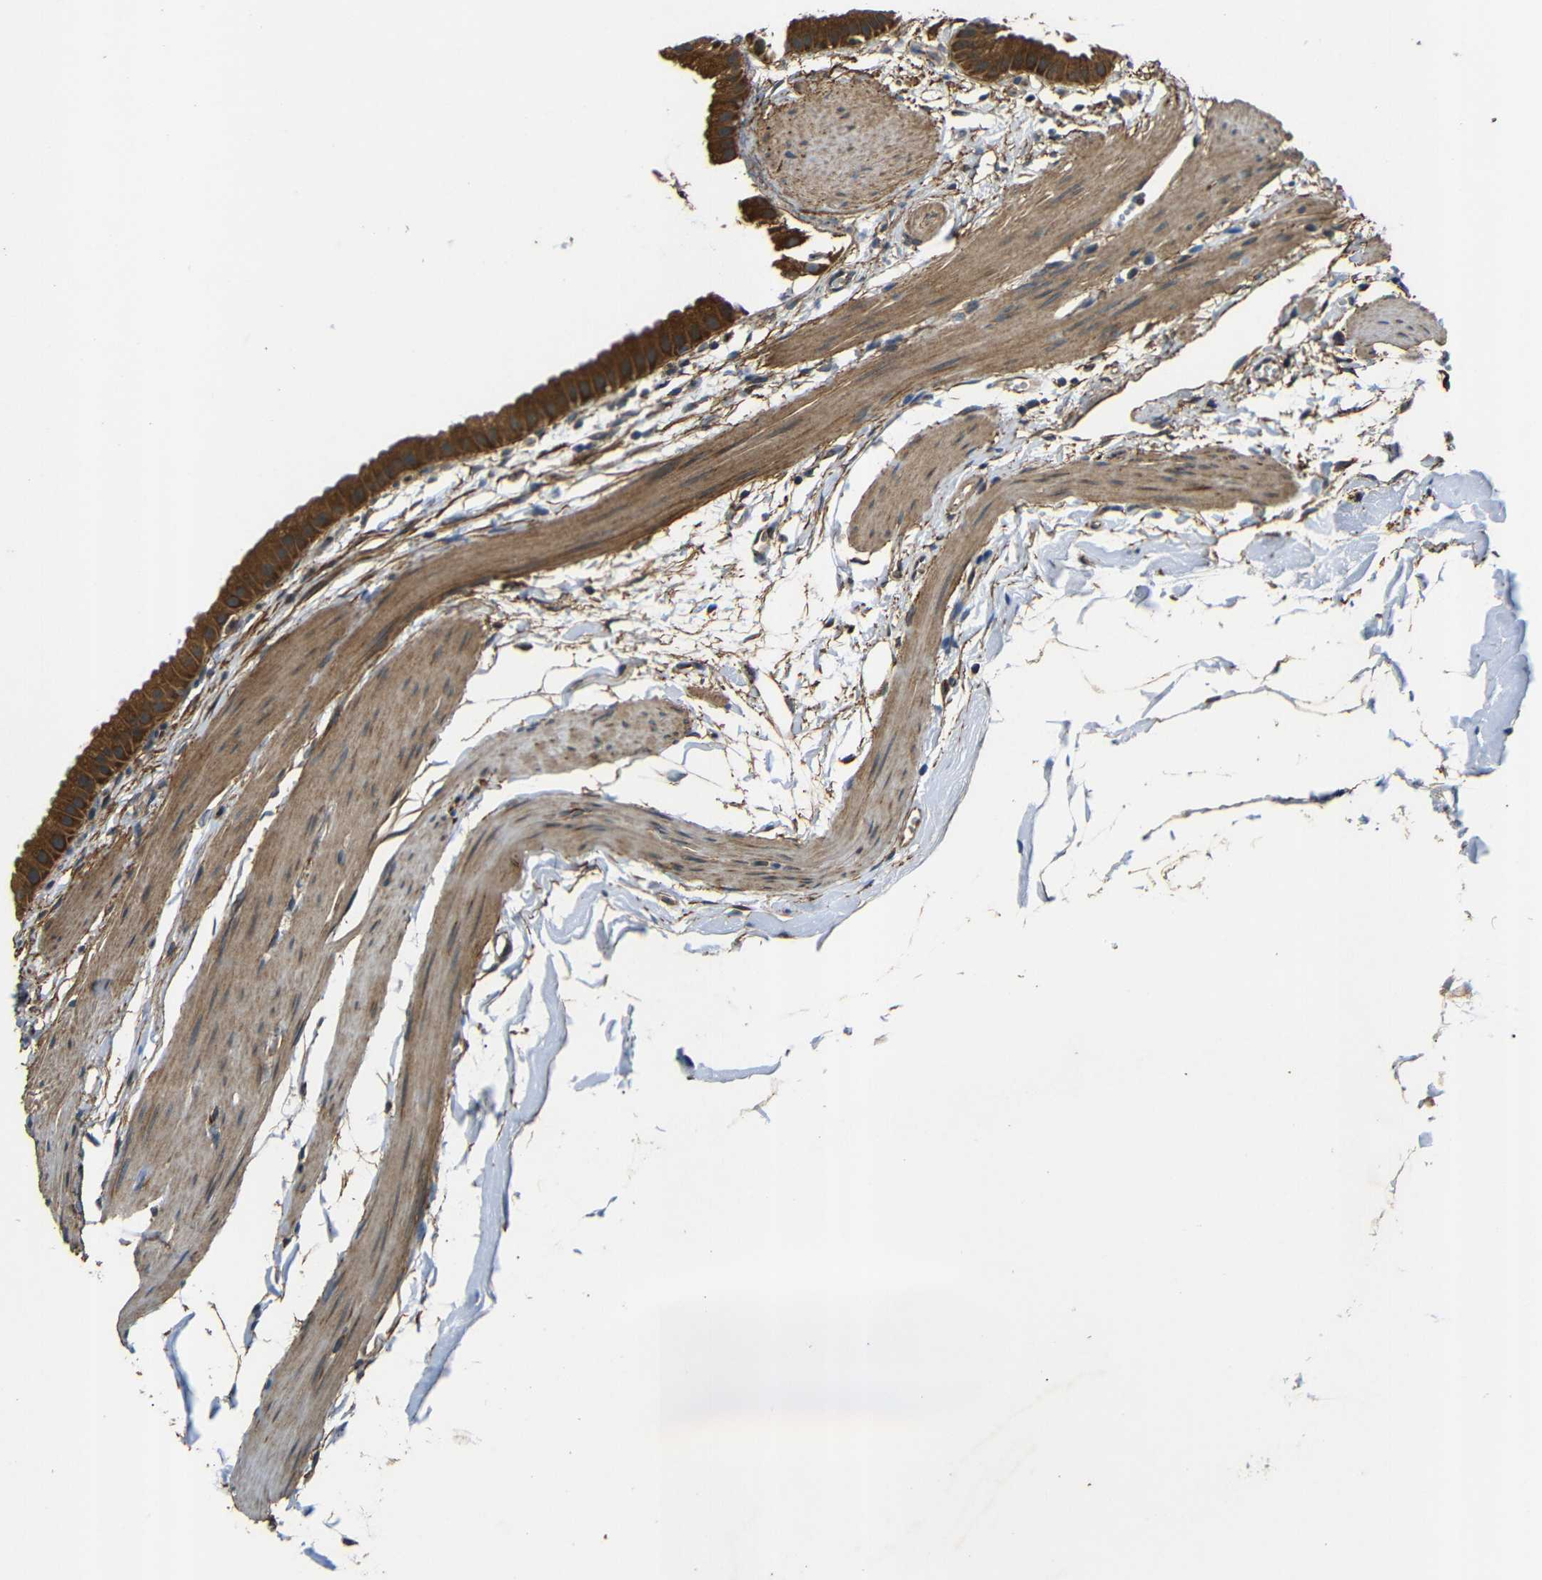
{"staining": {"intensity": "strong", "quantity": ">75%", "location": "cytoplasmic/membranous"}, "tissue": "gallbladder", "cell_type": "Glandular cells", "image_type": "normal", "snomed": [{"axis": "morphology", "description": "Normal tissue, NOS"}, {"axis": "topography", "description": "Gallbladder"}], "caption": "Glandular cells show high levels of strong cytoplasmic/membranous staining in about >75% of cells in benign human gallbladder. (Brightfield microscopy of DAB IHC at high magnification).", "gene": "TRPC1", "patient": {"sex": "female", "age": 64}}